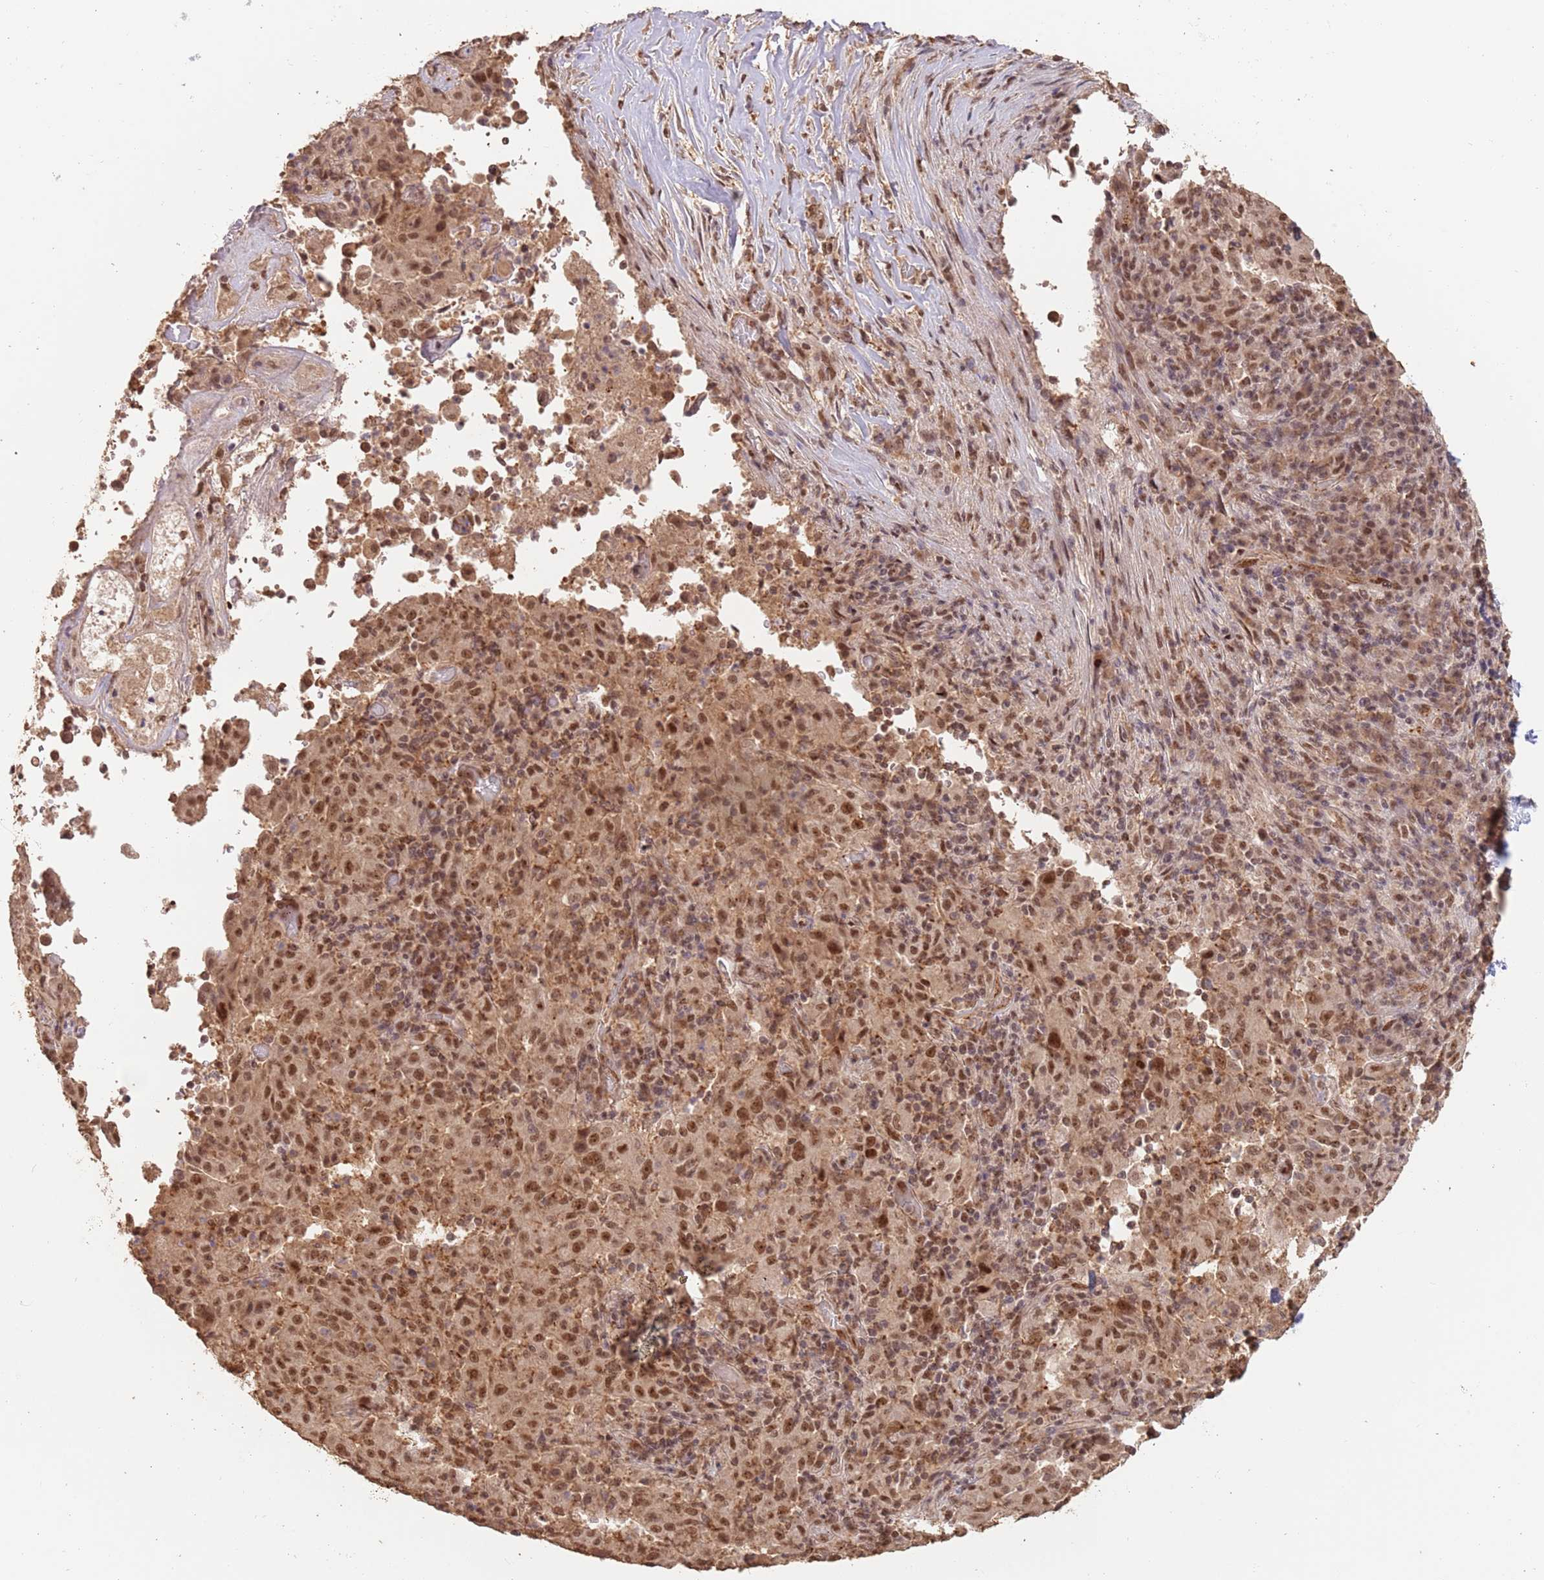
{"staining": {"intensity": "strong", "quantity": ">75%", "location": "nuclear"}, "tissue": "pancreatic cancer", "cell_type": "Tumor cells", "image_type": "cancer", "snomed": [{"axis": "morphology", "description": "Adenocarcinoma, NOS"}, {"axis": "topography", "description": "Pancreas"}], "caption": "Pancreatic cancer (adenocarcinoma) stained with immunohistochemistry (IHC) shows strong nuclear staining in approximately >75% of tumor cells. The protein of interest is shown in brown color, while the nuclei are stained blue.", "gene": "RFXANK", "patient": {"sex": "male", "age": 63}}